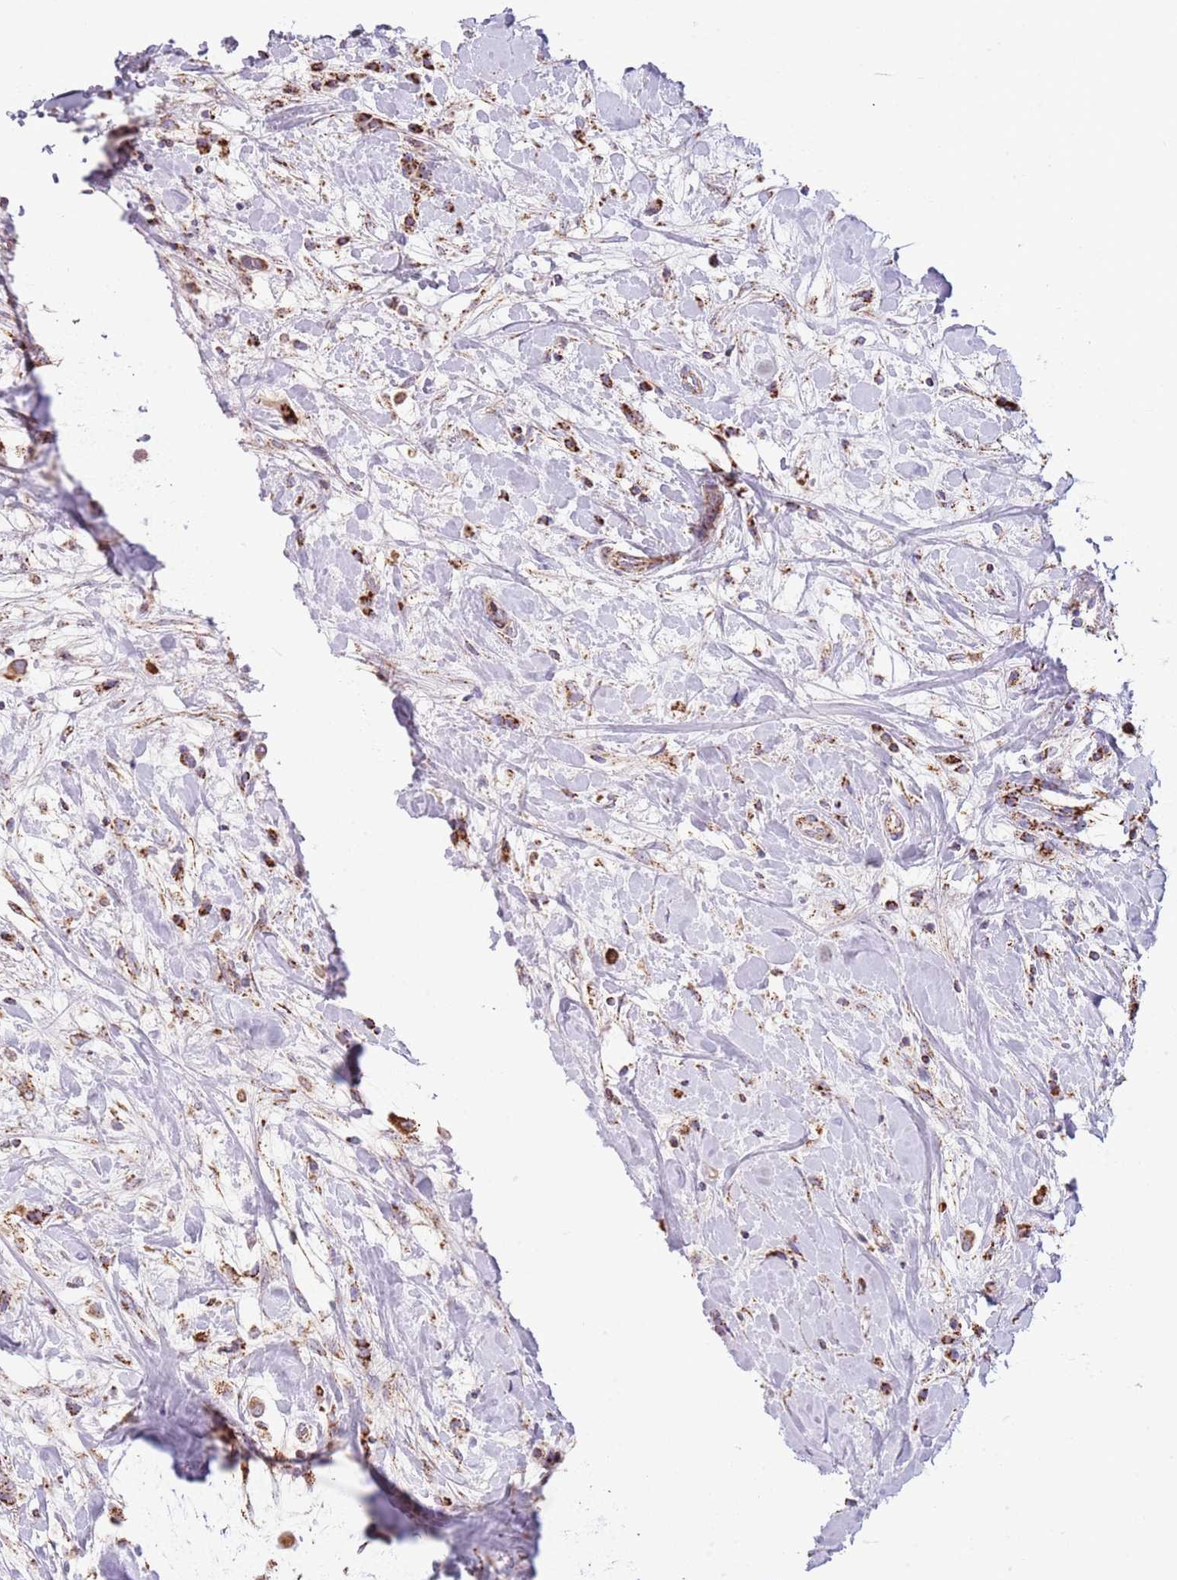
{"staining": {"intensity": "strong", "quantity": "25%-75%", "location": "cytoplasmic/membranous"}, "tissue": "breast cancer", "cell_type": "Tumor cells", "image_type": "cancer", "snomed": [{"axis": "morphology", "description": "Duct carcinoma"}, {"axis": "topography", "description": "Breast"}], "caption": "High-magnification brightfield microscopy of breast intraductal carcinoma stained with DAB (brown) and counterstained with hematoxylin (blue). tumor cells exhibit strong cytoplasmic/membranous expression is appreciated in approximately25%-75% of cells. (Brightfield microscopy of DAB IHC at high magnification).", "gene": "LHX6", "patient": {"sex": "female", "age": 61}}